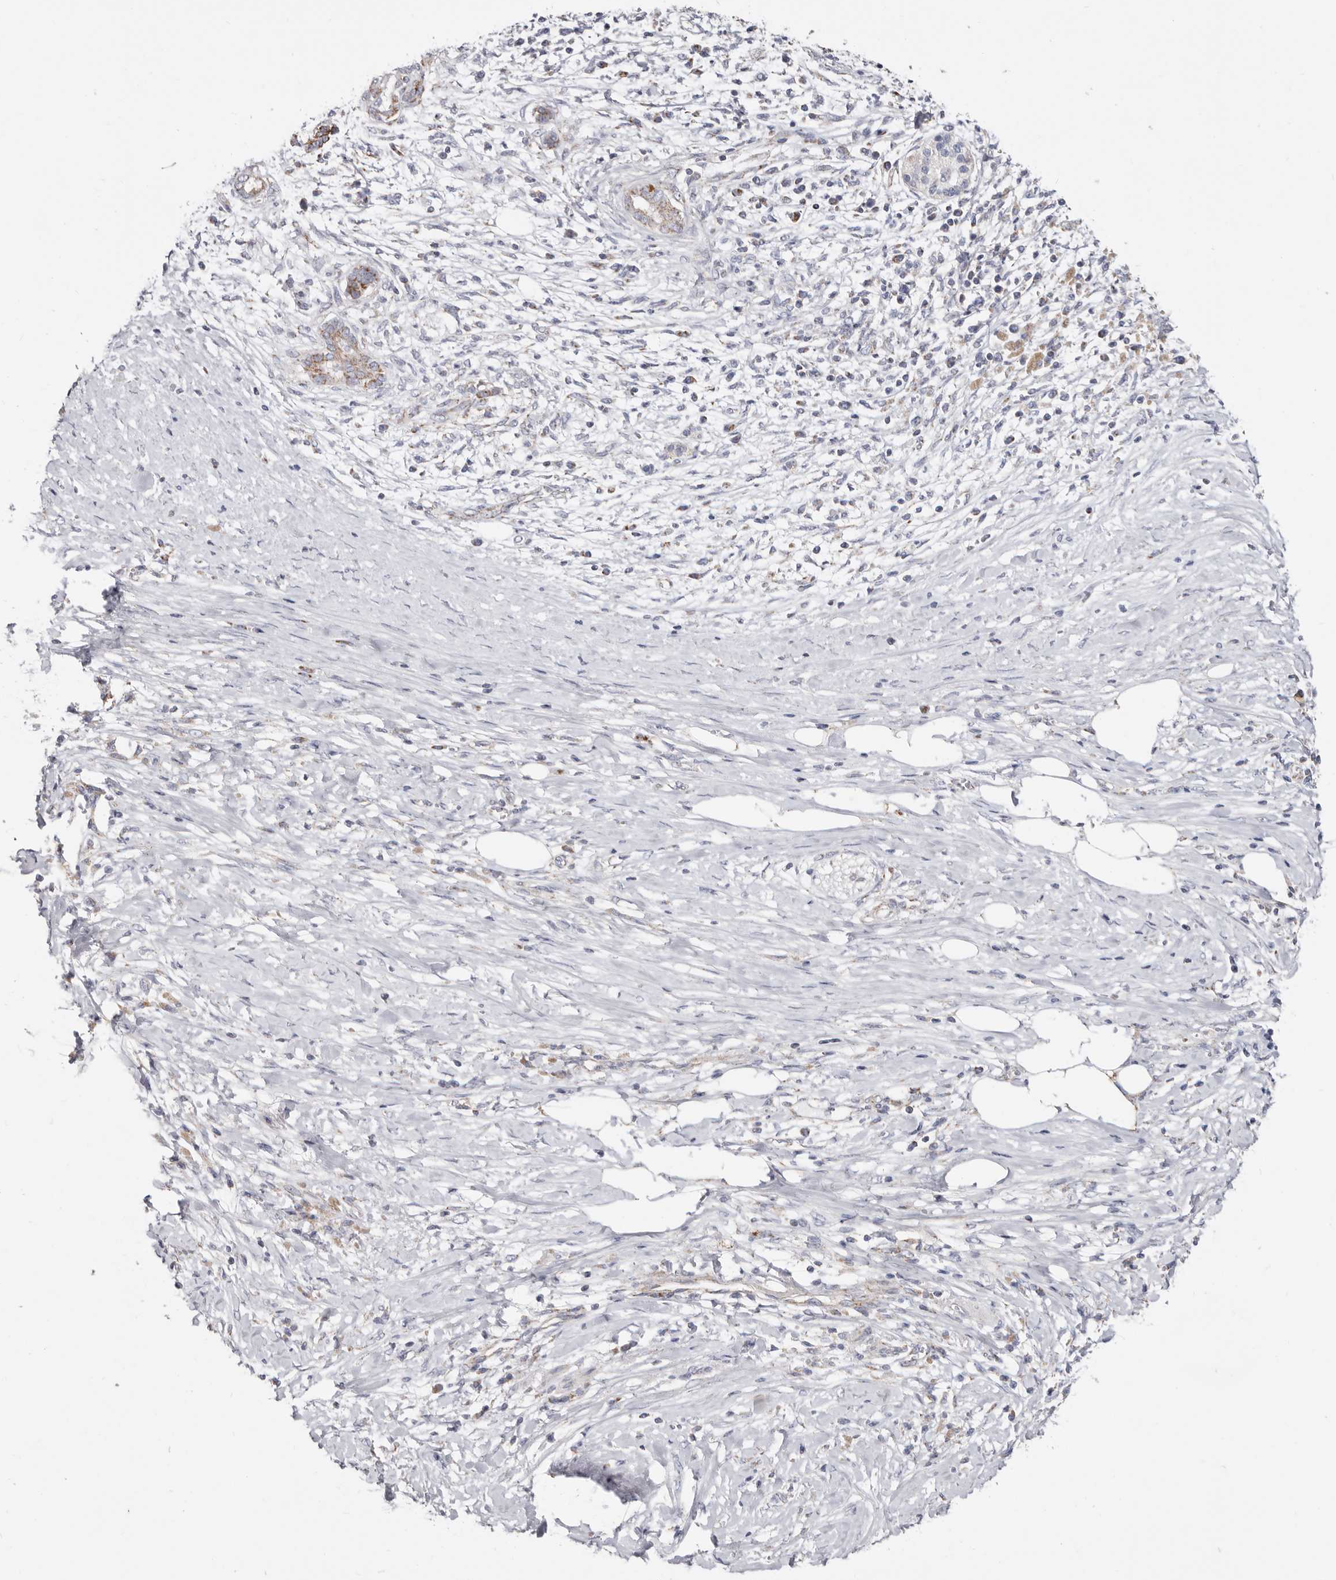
{"staining": {"intensity": "strong", "quantity": "<25%", "location": "cytoplasmic/membranous"}, "tissue": "pancreatic cancer", "cell_type": "Tumor cells", "image_type": "cancer", "snomed": [{"axis": "morphology", "description": "Adenocarcinoma, NOS"}, {"axis": "topography", "description": "Pancreas"}], "caption": "A photomicrograph of human pancreatic cancer (adenocarcinoma) stained for a protein exhibits strong cytoplasmic/membranous brown staining in tumor cells.", "gene": "RSPO2", "patient": {"sex": "male", "age": 58}}